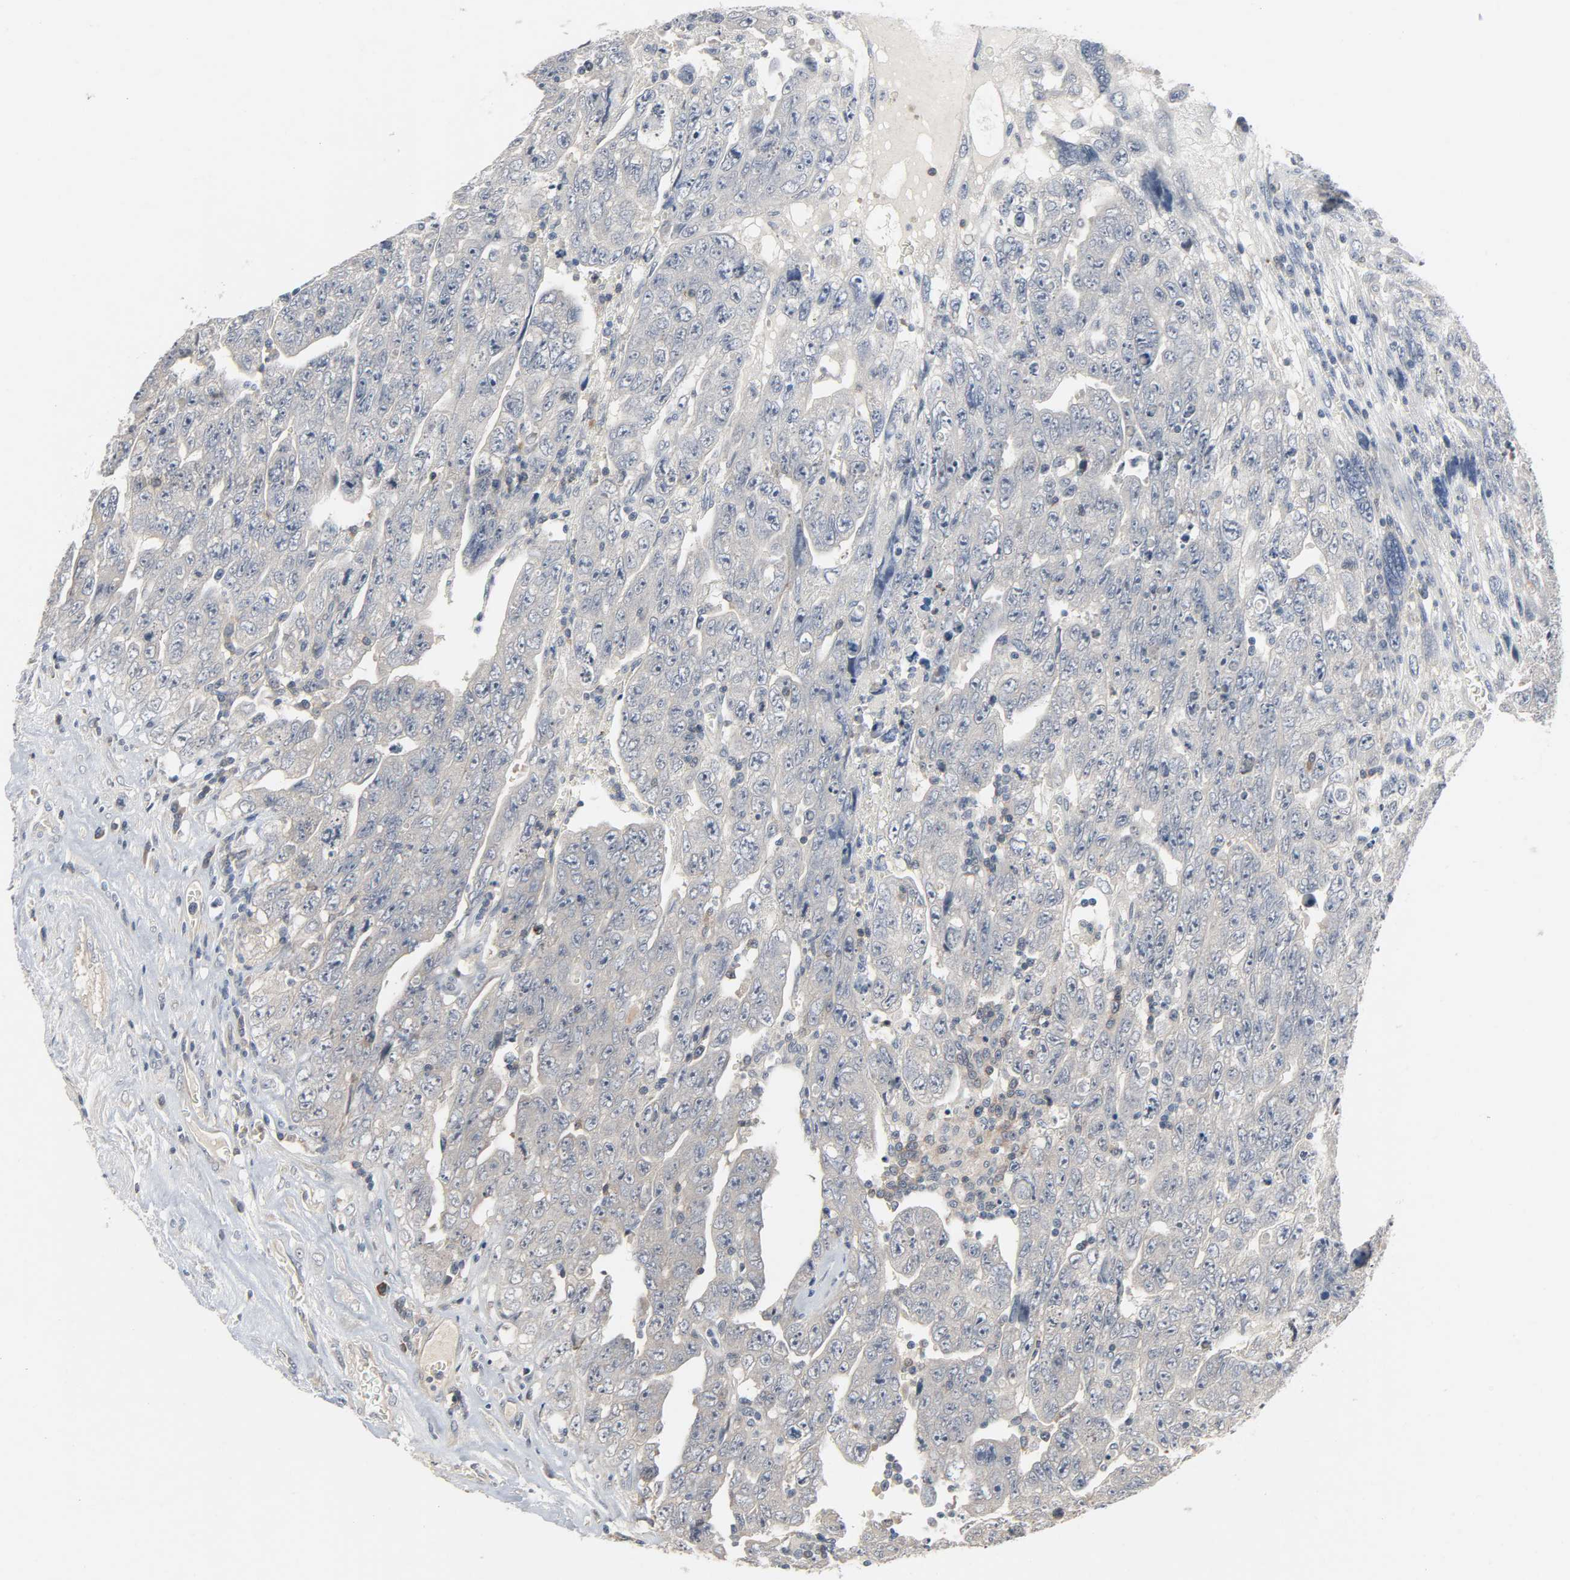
{"staining": {"intensity": "negative", "quantity": "none", "location": "none"}, "tissue": "testis cancer", "cell_type": "Tumor cells", "image_type": "cancer", "snomed": [{"axis": "morphology", "description": "Carcinoma, Embryonal, NOS"}, {"axis": "topography", "description": "Testis"}], "caption": "Tumor cells are negative for brown protein staining in testis embryonal carcinoma. (Stains: DAB IHC with hematoxylin counter stain, Microscopy: brightfield microscopy at high magnification).", "gene": "CD4", "patient": {"sex": "male", "age": 28}}